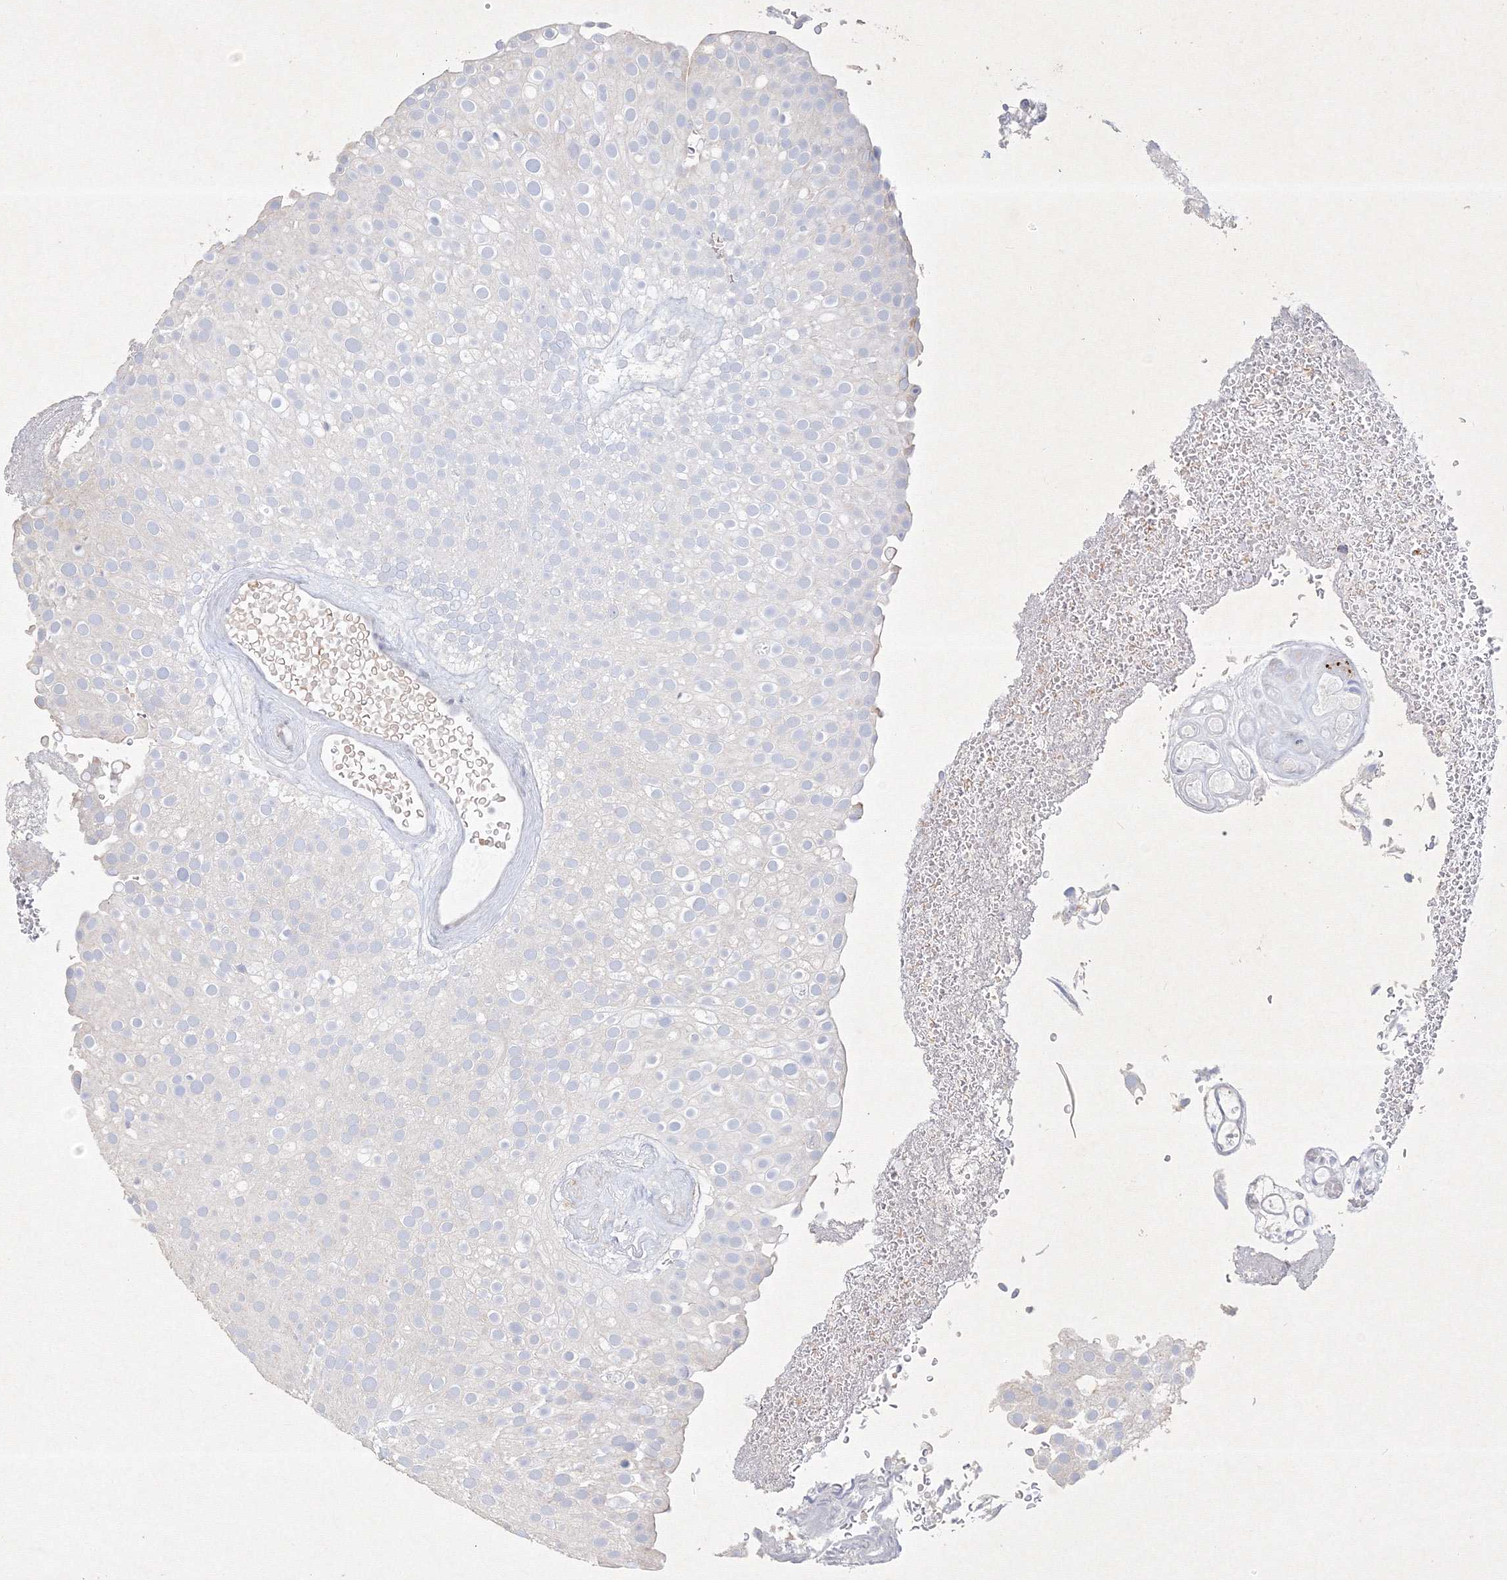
{"staining": {"intensity": "negative", "quantity": "none", "location": "none"}, "tissue": "urothelial cancer", "cell_type": "Tumor cells", "image_type": "cancer", "snomed": [{"axis": "morphology", "description": "Urothelial carcinoma, Low grade"}, {"axis": "topography", "description": "Urinary bladder"}], "caption": "This is a image of immunohistochemistry (IHC) staining of urothelial cancer, which shows no positivity in tumor cells.", "gene": "CXXC4", "patient": {"sex": "male", "age": 78}}